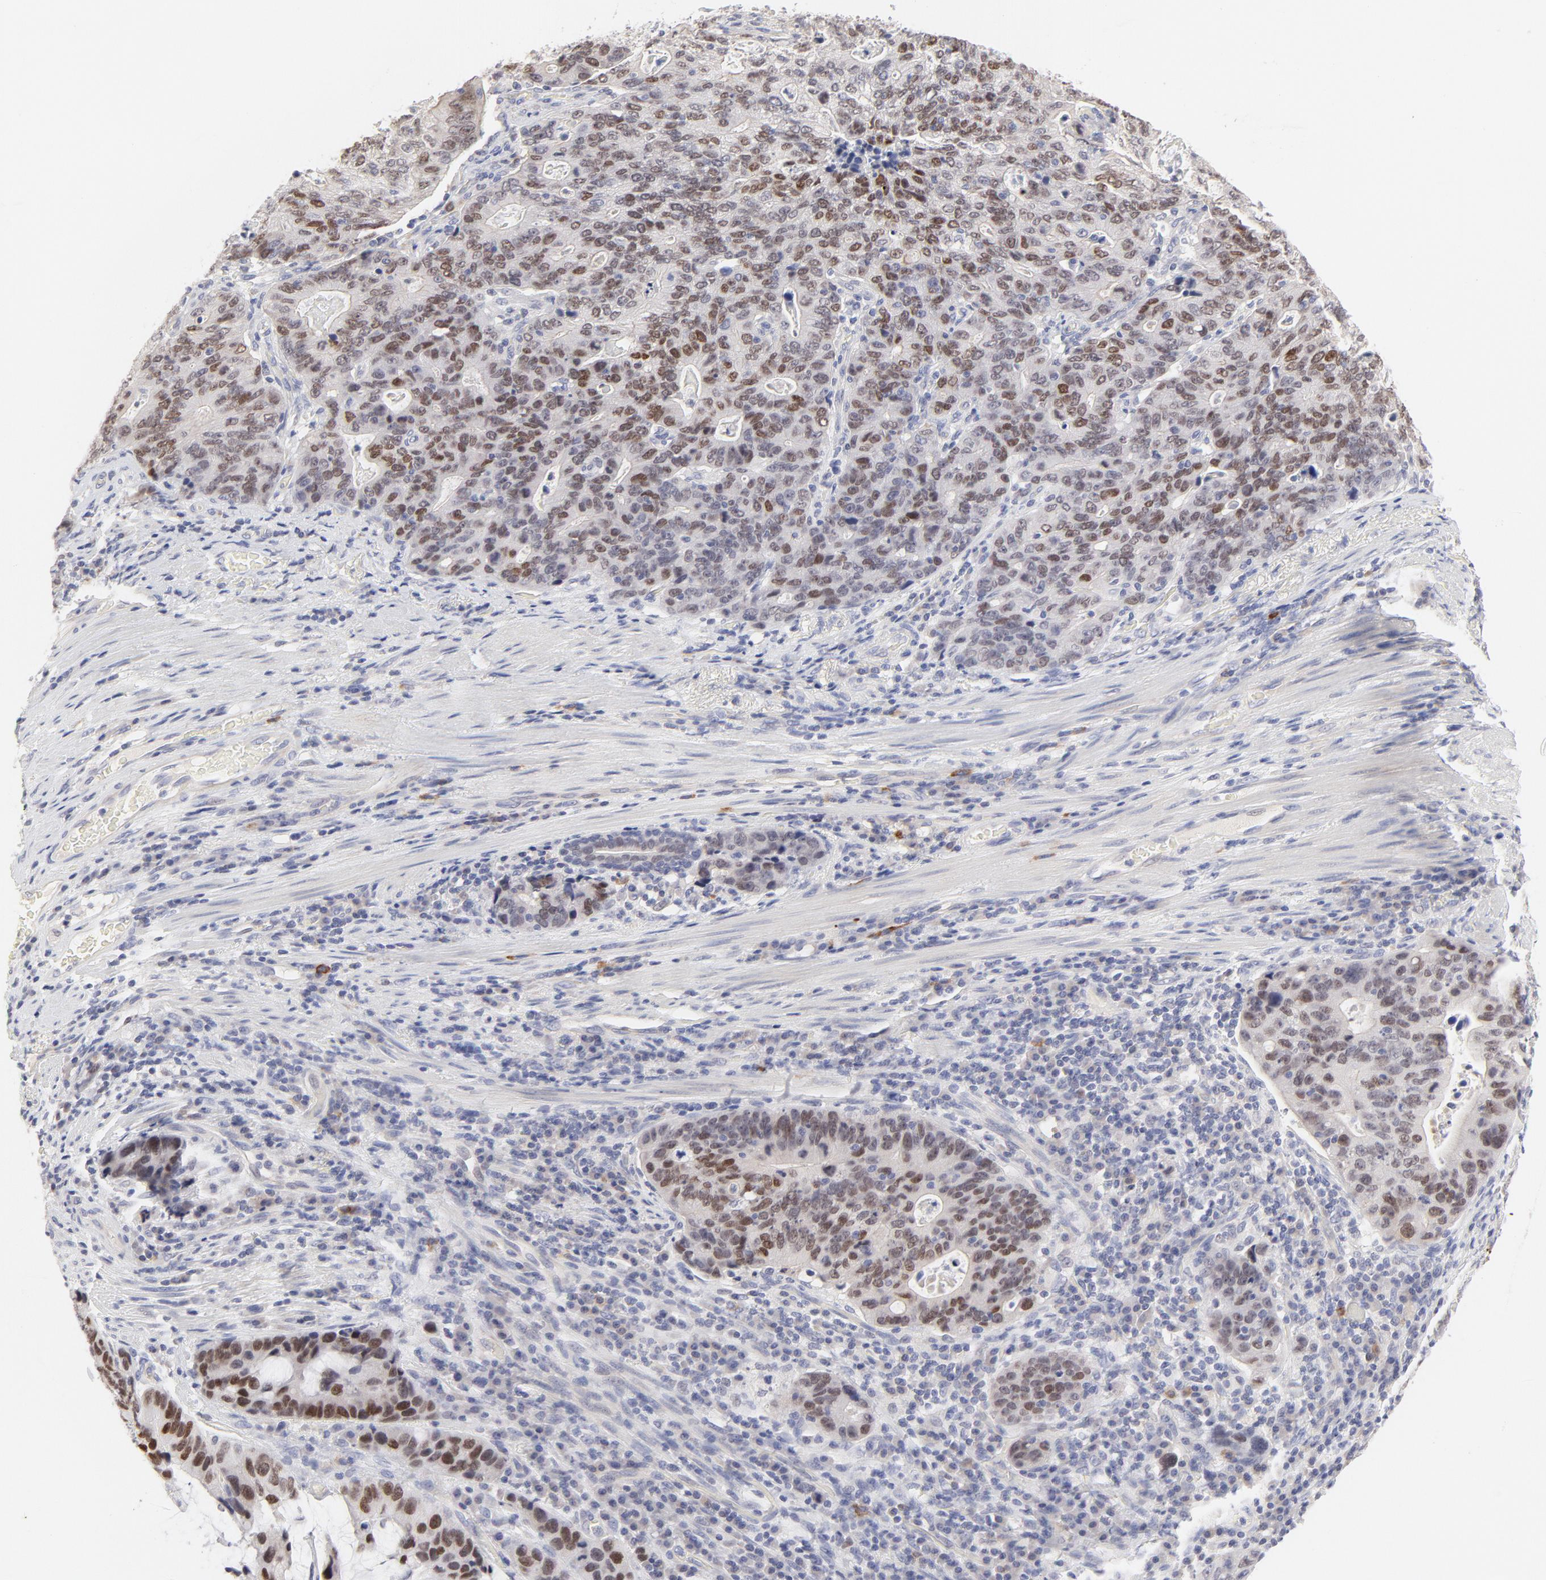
{"staining": {"intensity": "weak", "quantity": ">75%", "location": "nuclear"}, "tissue": "stomach cancer", "cell_type": "Tumor cells", "image_type": "cancer", "snomed": [{"axis": "morphology", "description": "Adenocarcinoma, NOS"}, {"axis": "topography", "description": "Esophagus"}, {"axis": "topography", "description": "Stomach"}], "caption": "This is a micrograph of IHC staining of adenocarcinoma (stomach), which shows weak positivity in the nuclear of tumor cells.", "gene": "ELF3", "patient": {"sex": "male", "age": 74}}